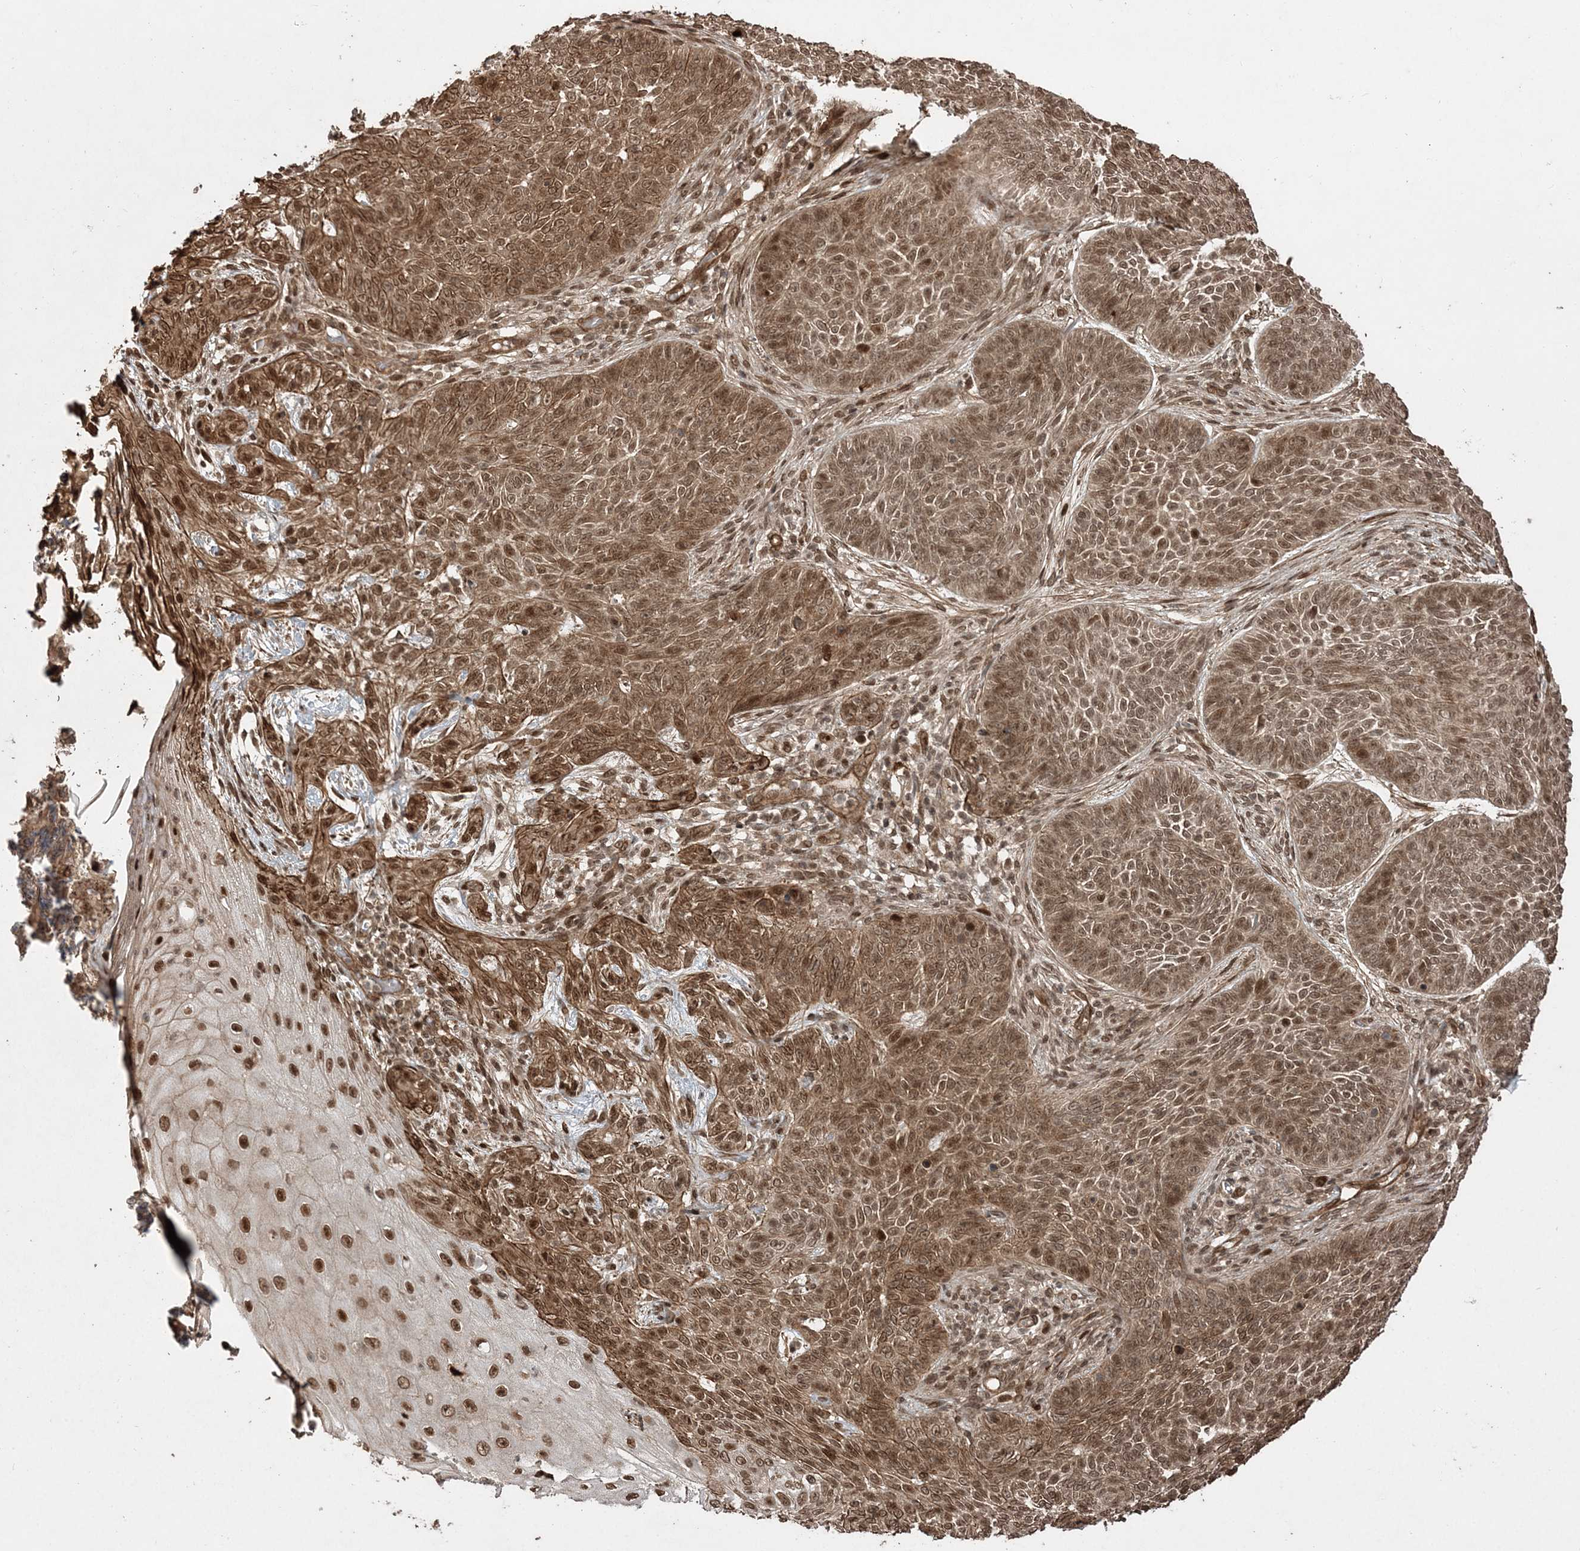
{"staining": {"intensity": "moderate", "quantity": ">75%", "location": "cytoplasmic/membranous,nuclear"}, "tissue": "skin cancer", "cell_type": "Tumor cells", "image_type": "cancer", "snomed": [{"axis": "morphology", "description": "Basal cell carcinoma"}, {"axis": "topography", "description": "Skin"}], "caption": "Human basal cell carcinoma (skin) stained with a brown dye displays moderate cytoplasmic/membranous and nuclear positive positivity in about >75% of tumor cells.", "gene": "ETAA1", "patient": {"sex": "male", "age": 85}}